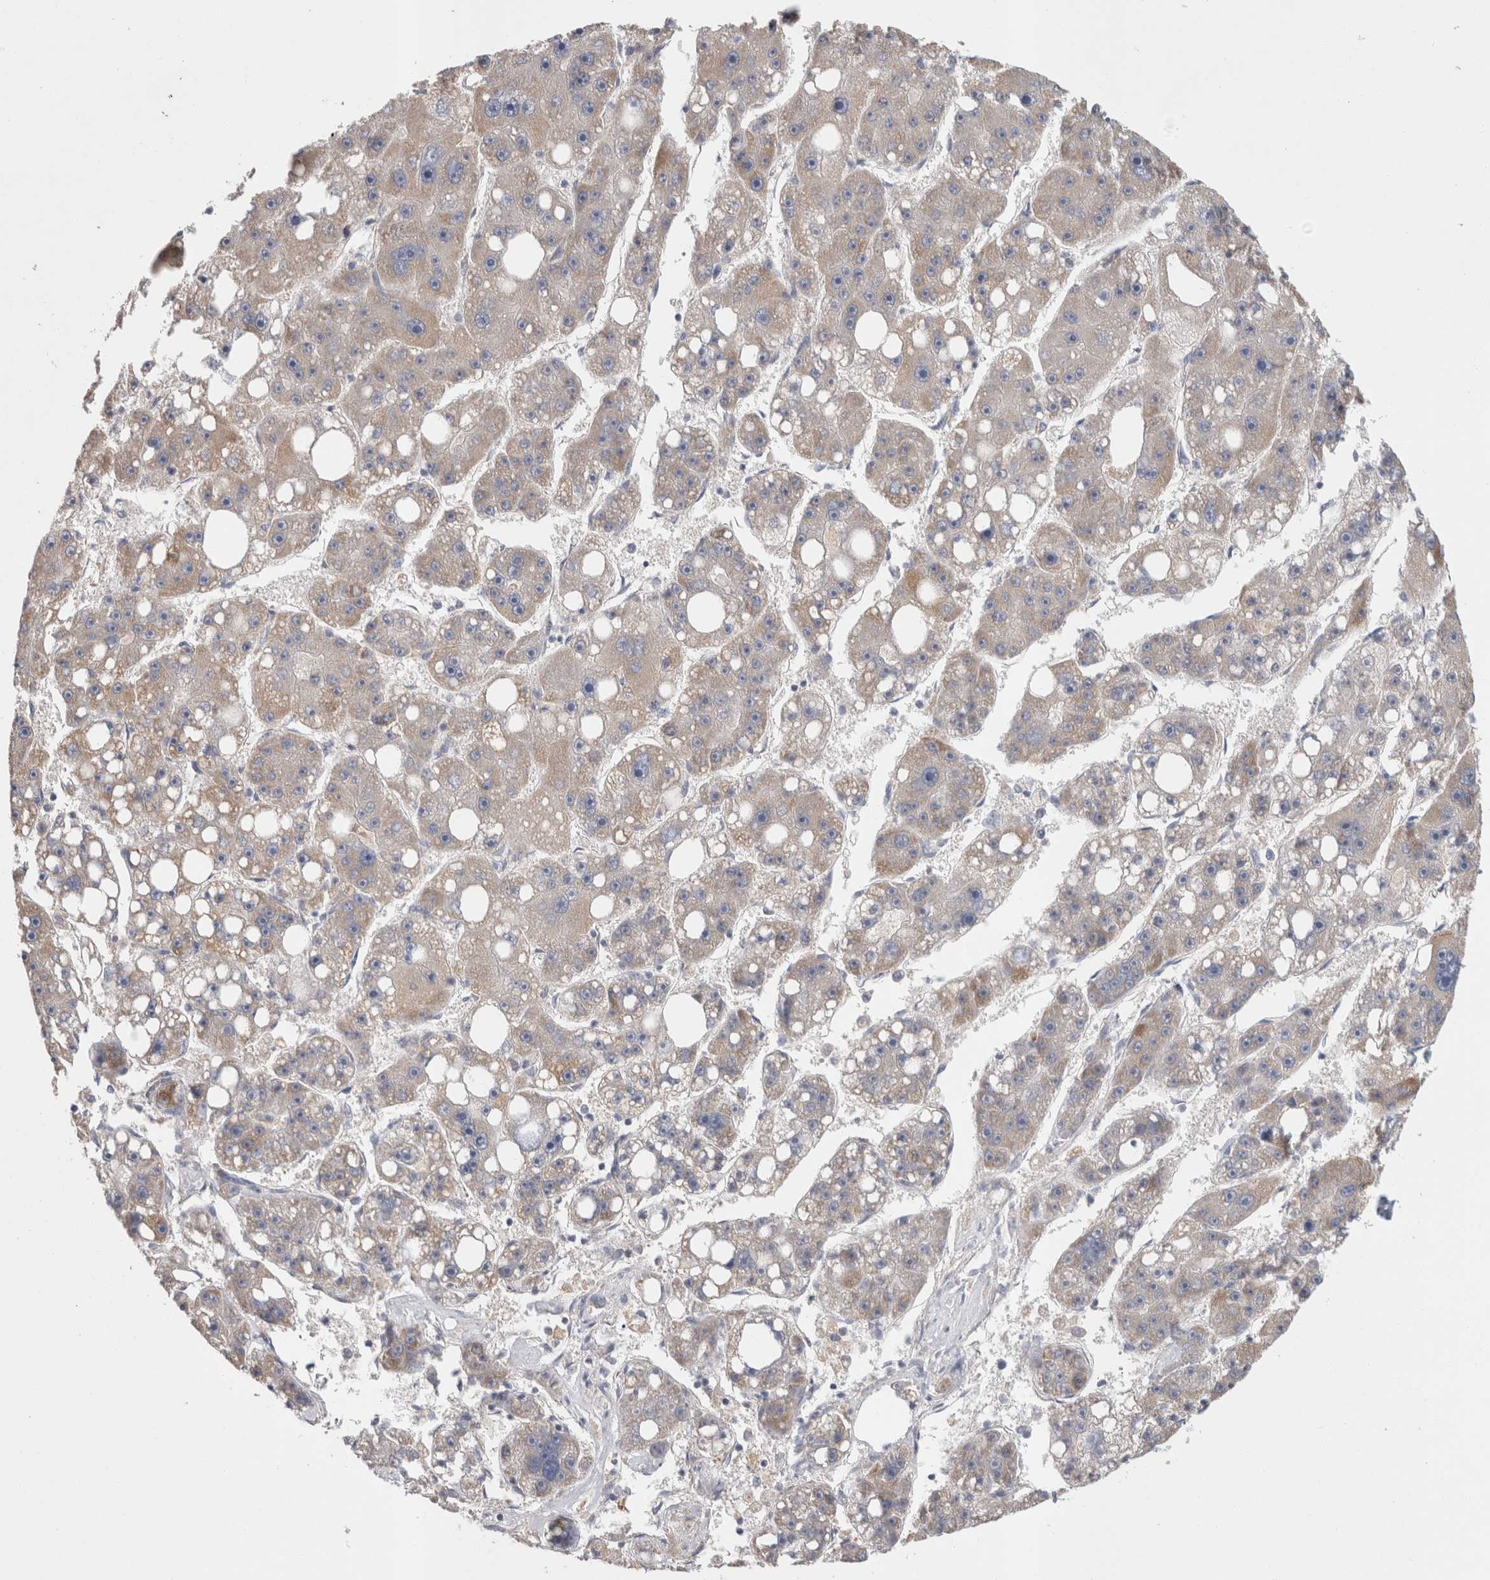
{"staining": {"intensity": "weak", "quantity": ">75%", "location": "cytoplasmic/membranous"}, "tissue": "liver cancer", "cell_type": "Tumor cells", "image_type": "cancer", "snomed": [{"axis": "morphology", "description": "Carcinoma, Hepatocellular, NOS"}, {"axis": "topography", "description": "Liver"}], "caption": "Immunohistochemistry micrograph of human liver cancer (hepatocellular carcinoma) stained for a protein (brown), which shows low levels of weak cytoplasmic/membranous staining in about >75% of tumor cells.", "gene": "IARS2", "patient": {"sex": "female", "age": 61}}